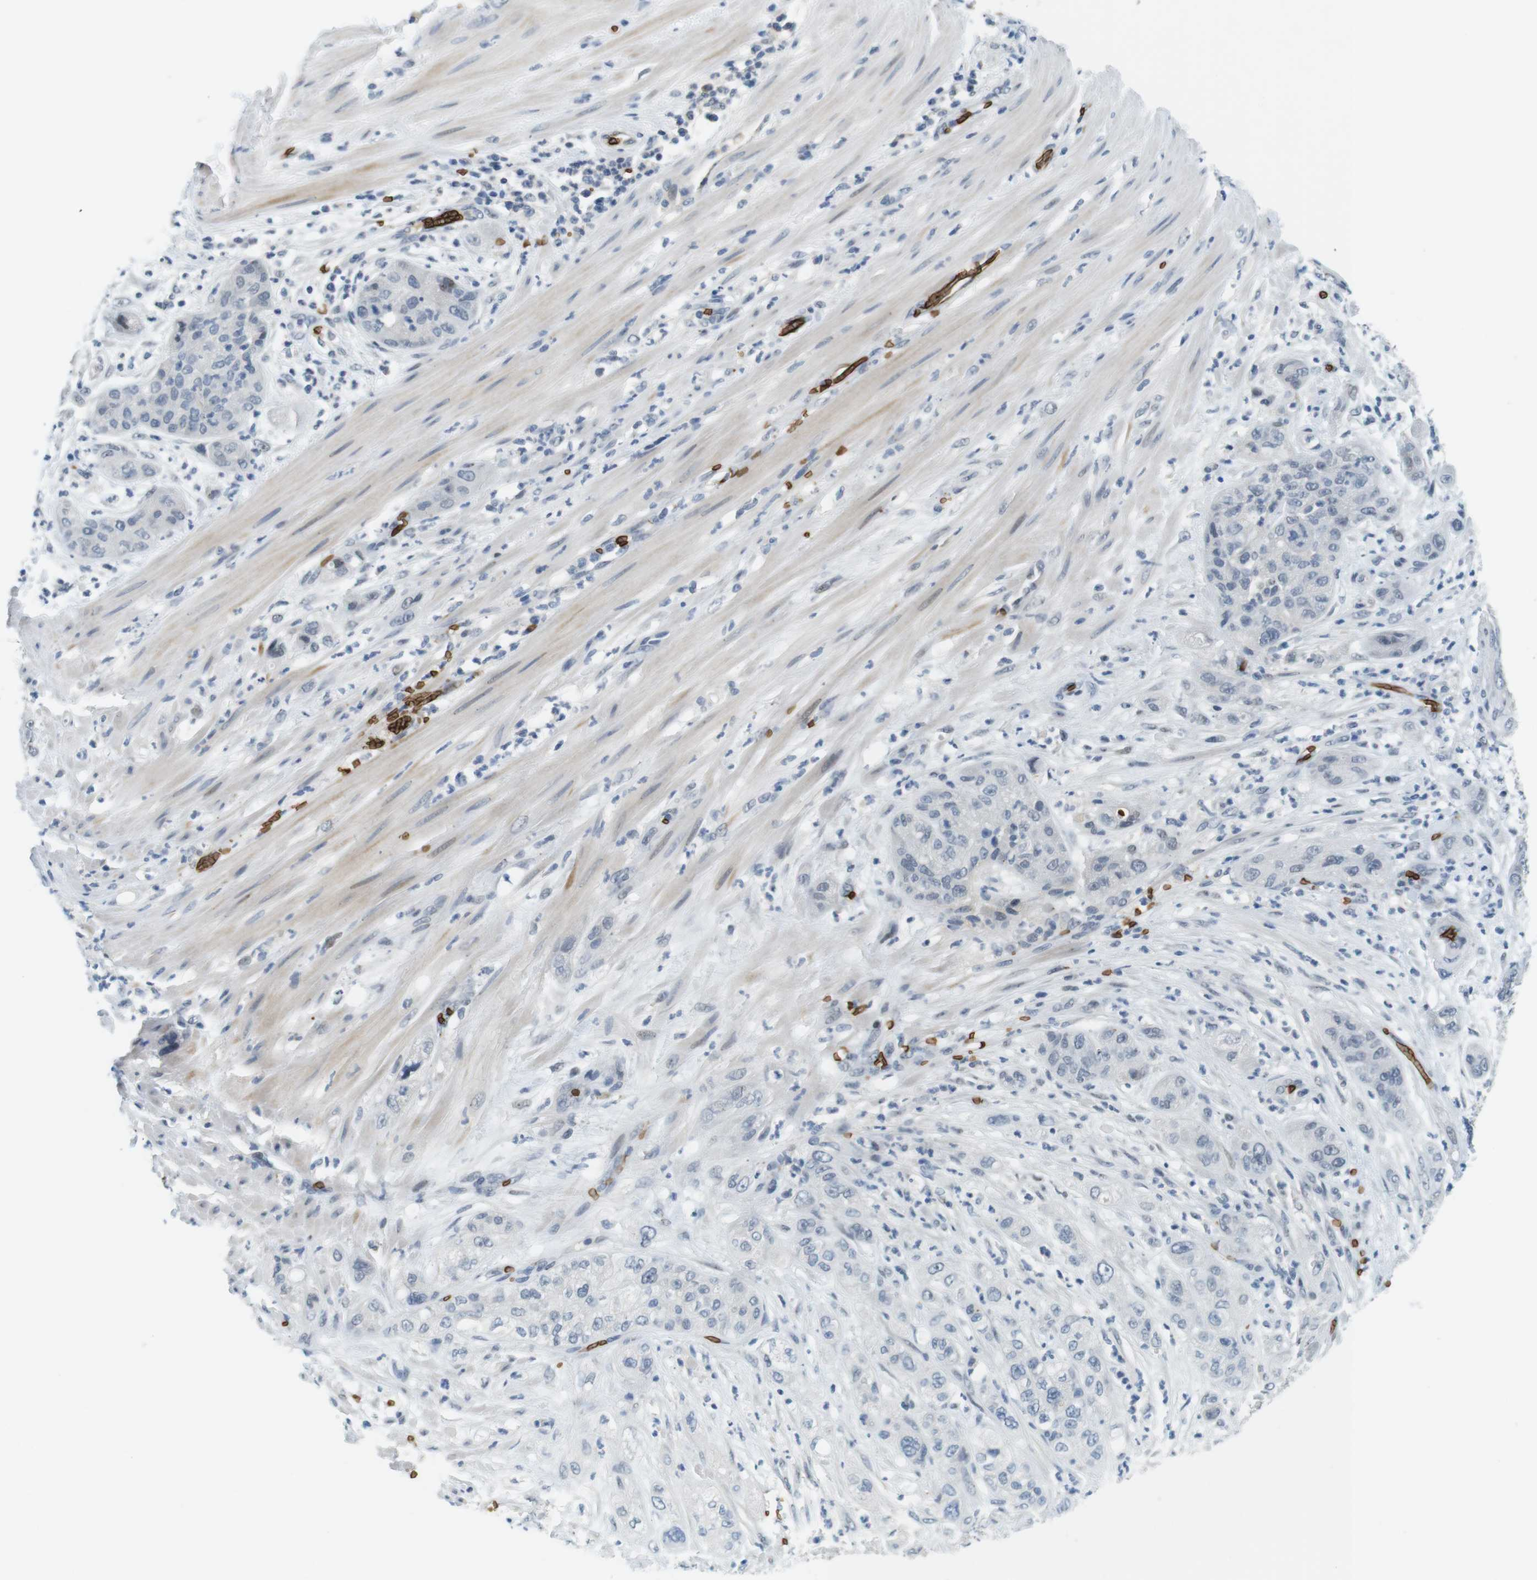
{"staining": {"intensity": "negative", "quantity": "none", "location": "none"}, "tissue": "pancreatic cancer", "cell_type": "Tumor cells", "image_type": "cancer", "snomed": [{"axis": "morphology", "description": "Adenocarcinoma, NOS"}, {"axis": "topography", "description": "Pancreas"}], "caption": "Image shows no protein positivity in tumor cells of pancreatic adenocarcinoma tissue.", "gene": "SLC4A1", "patient": {"sex": "female", "age": 78}}